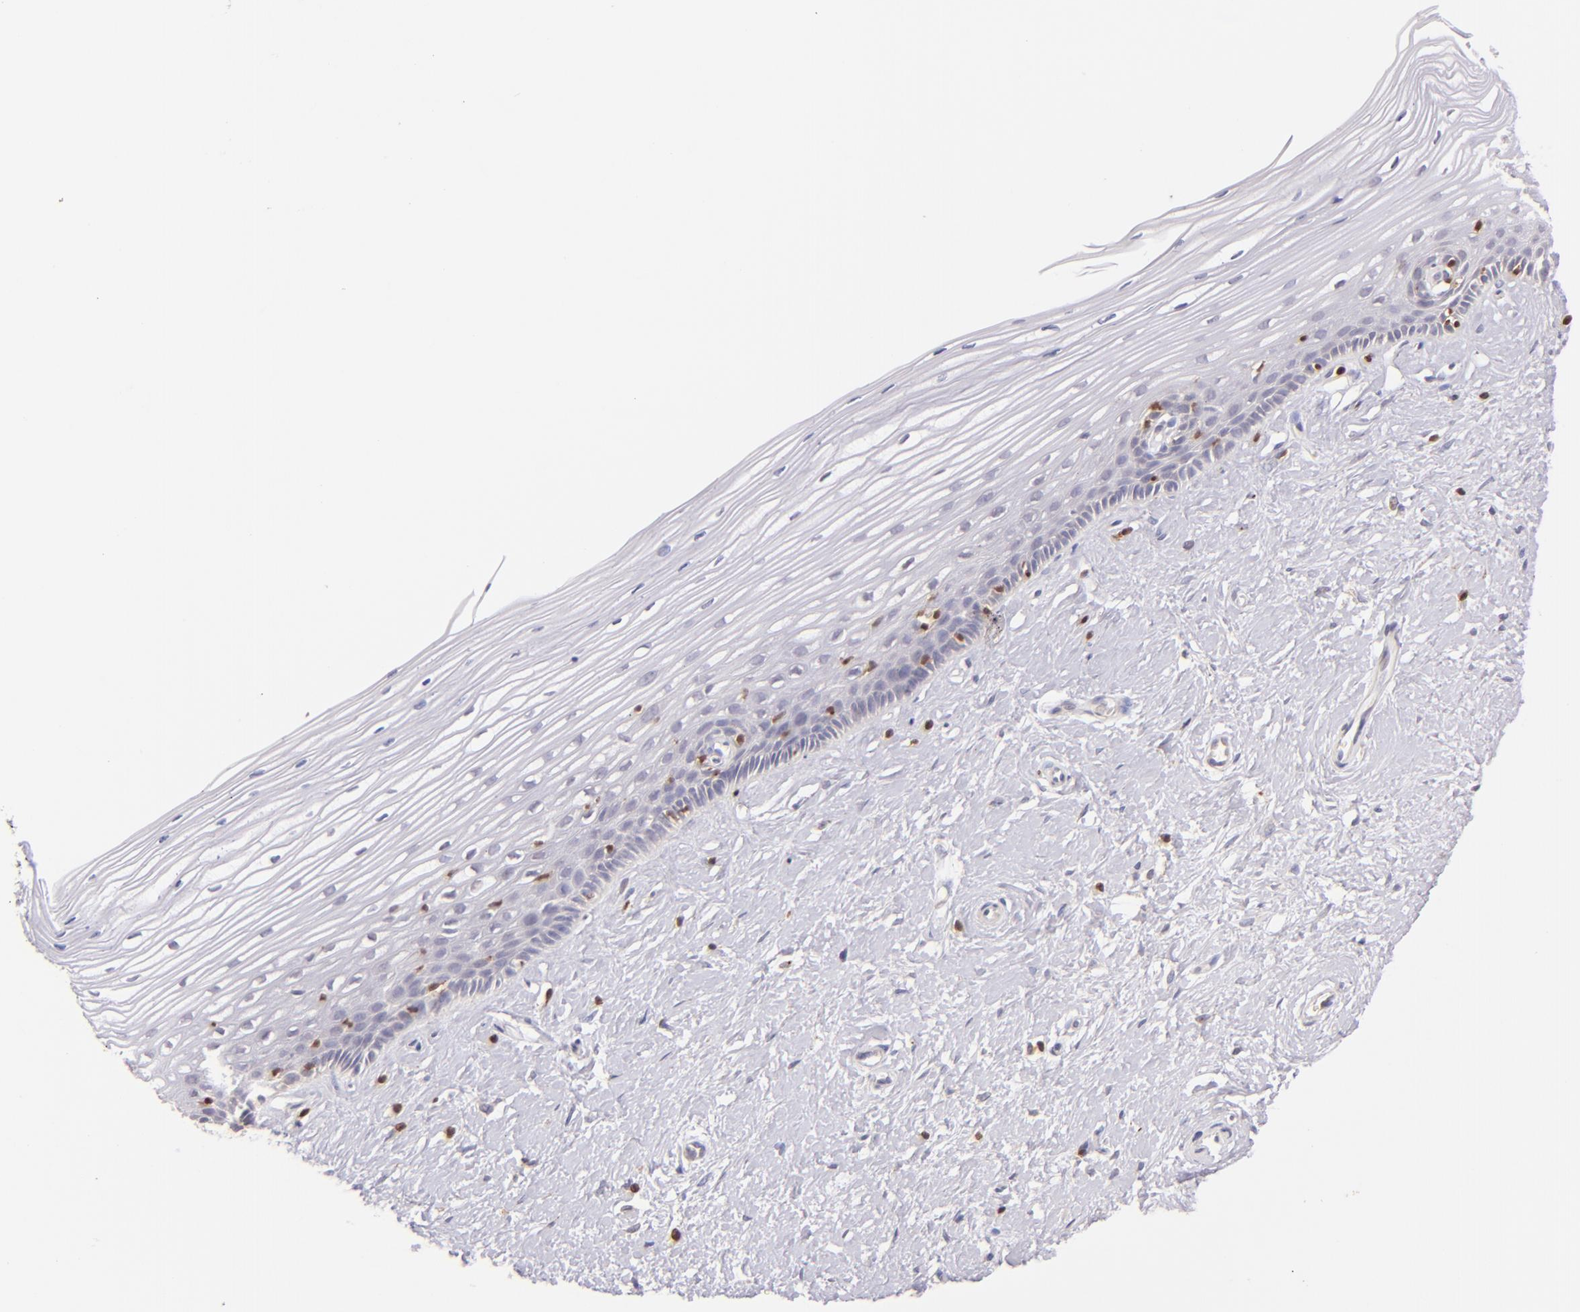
{"staining": {"intensity": "weak", "quantity": ">75%", "location": "cytoplasmic/membranous"}, "tissue": "cervix", "cell_type": "Glandular cells", "image_type": "normal", "snomed": [{"axis": "morphology", "description": "Normal tissue, NOS"}, {"axis": "topography", "description": "Cervix"}], "caption": "About >75% of glandular cells in unremarkable human cervix reveal weak cytoplasmic/membranous protein positivity as visualized by brown immunohistochemical staining.", "gene": "ZAP70", "patient": {"sex": "female", "age": 40}}